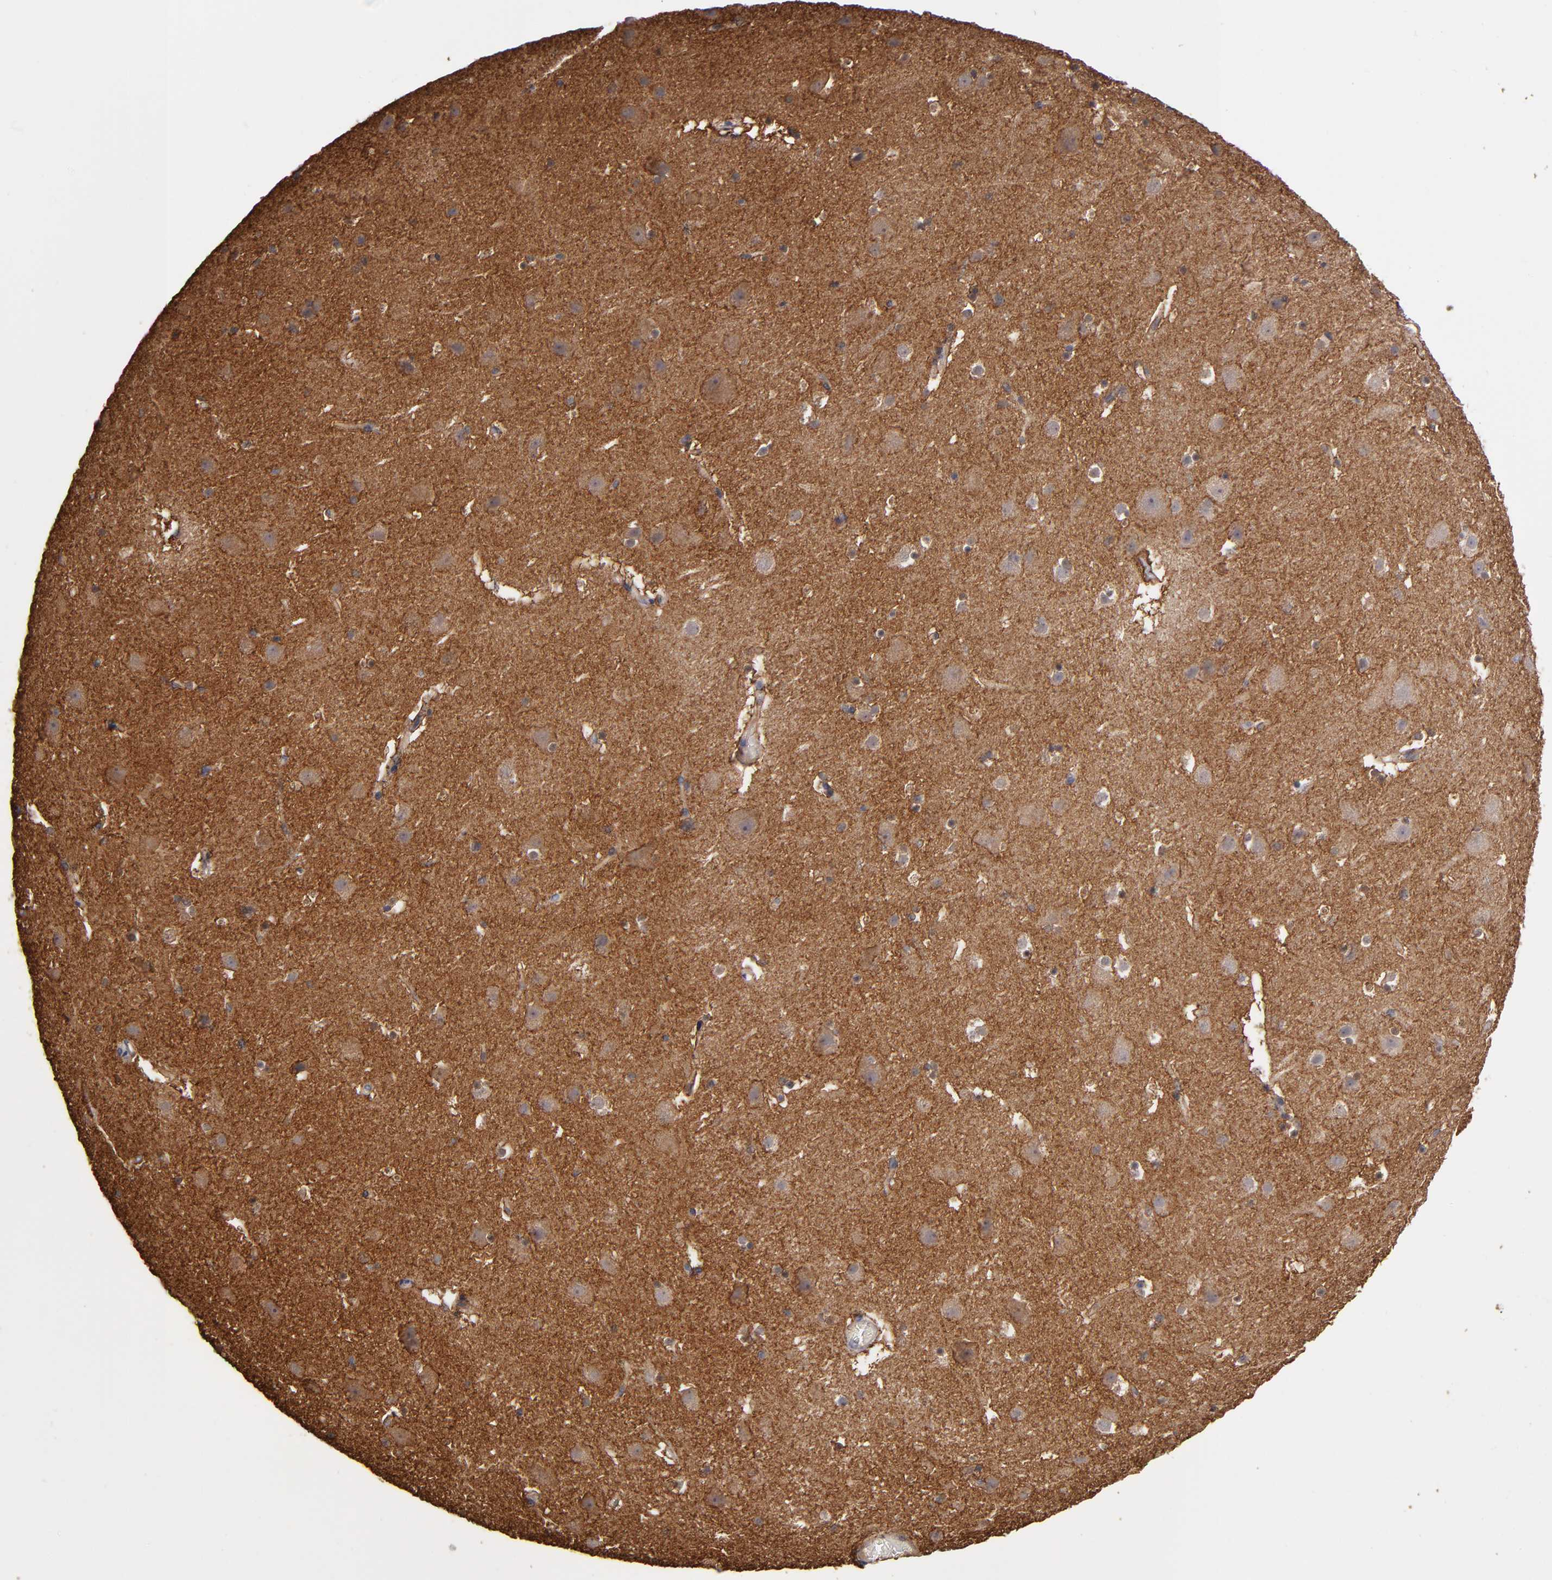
{"staining": {"intensity": "moderate", "quantity": ">75%", "location": "cytoplasmic/membranous"}, "tissue": "cerebral cortex", "cell_type": "Endothelial cells", "image_type": "normal", "snomed": [{"axis": "morphology", "description": "Normal tissue, NOS"}, {"axis": "topography", "description": "Cerebral cortex"}], "caption": "Immunohistochemistry (IHC) (DAB (3,3'-diaminobenzidine)) staining of normal human cerebral cortex demonstrates moderate cytoplasmic/membranous protein positivity in approximately >75% of endothelial cells. The staining was performed using DAB (3,3'-diaminobenzidine) to visualize the protein expression in brown, while the nuclei were stained in blue with hematoxylin (Magnification: 20x).", "gene": "NDRG2", "patient": {"sex": "male", "age": 45}}